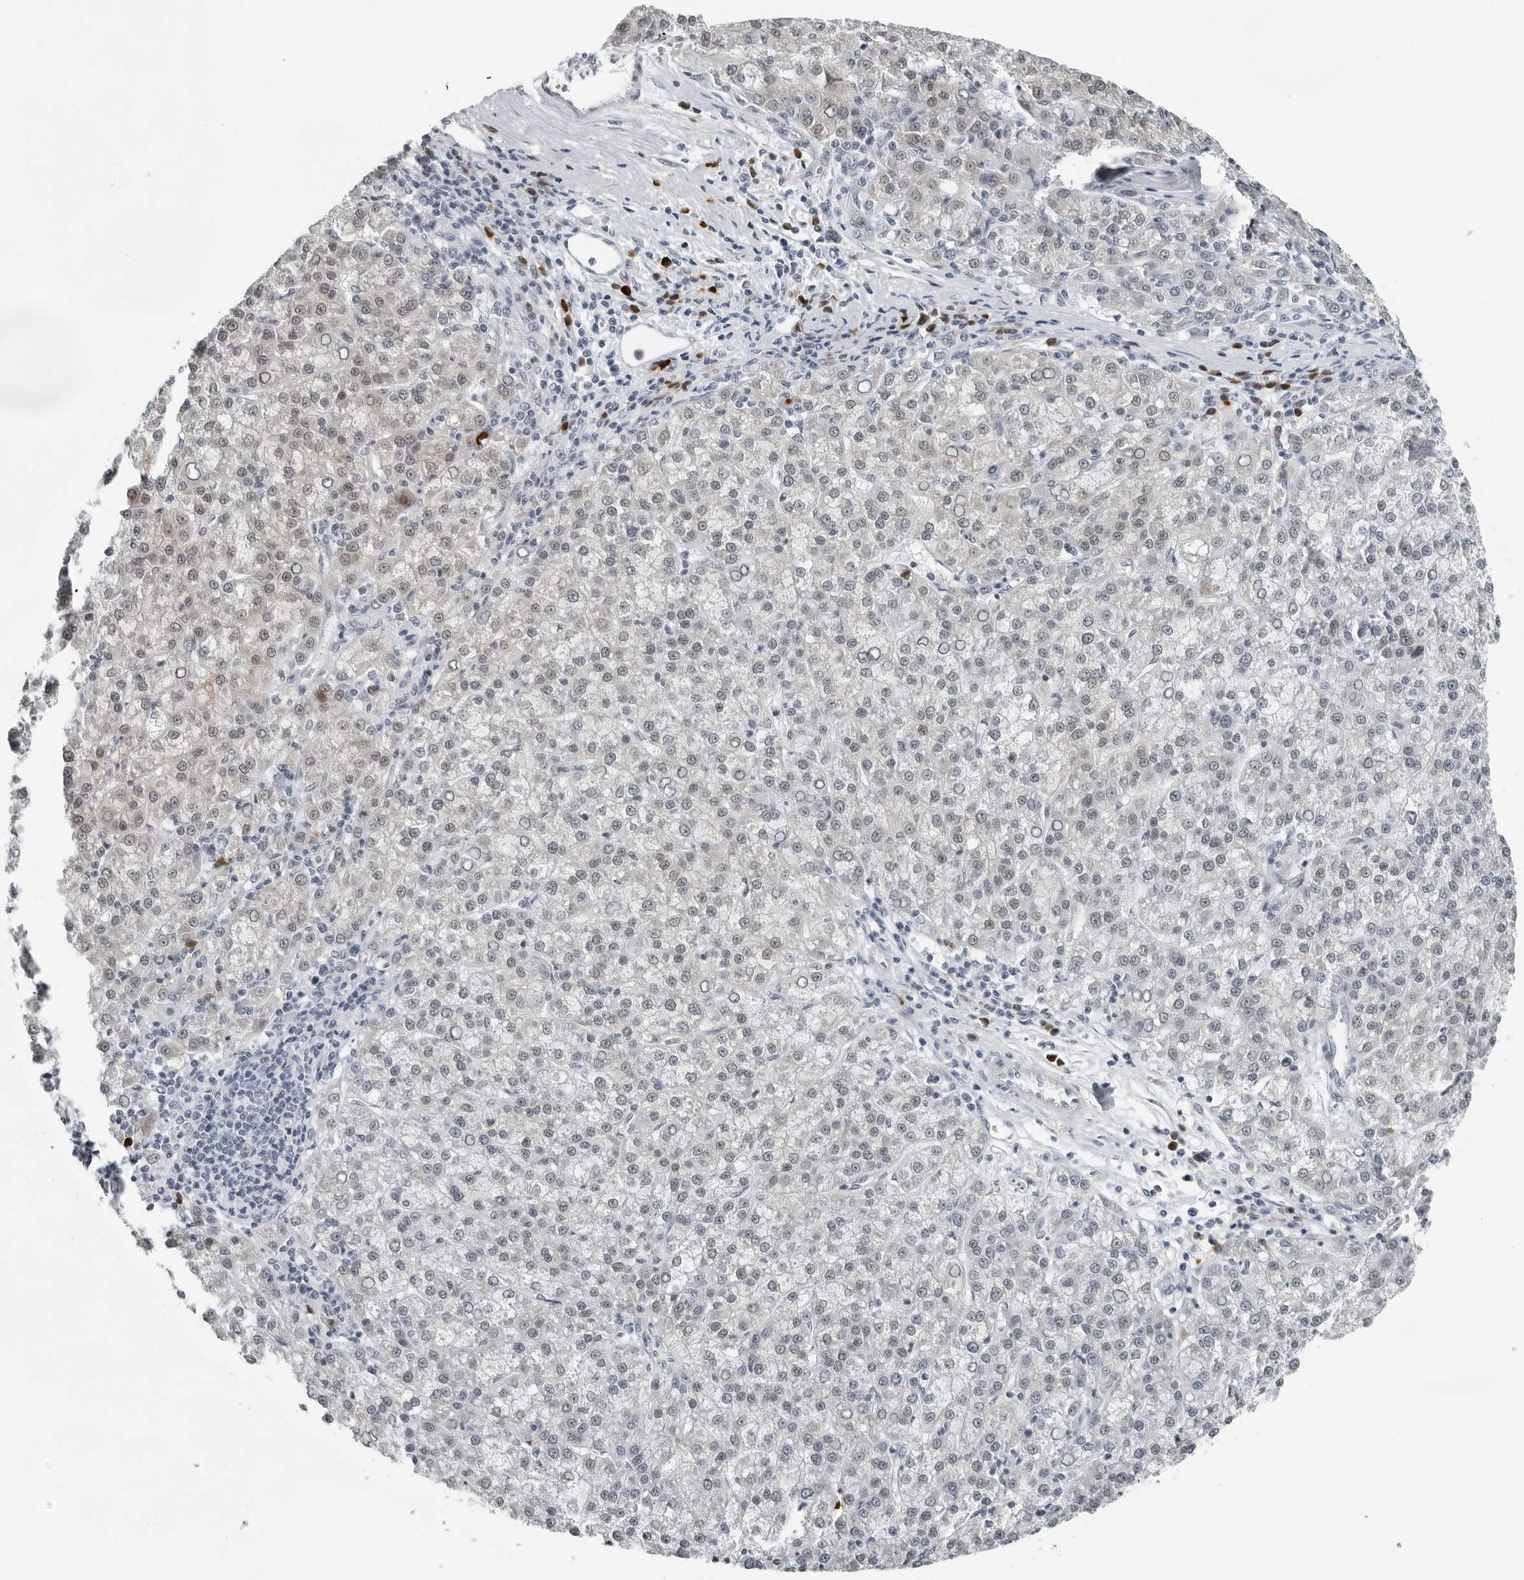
{"staining": {"intensity": "negative", "quantity": "none", "location": "none"}, "tissue": "liver cancer", "cell_type": "Tumor cells", "image_type": "cancer", "snomed": [{"axis": "morphology", "description": "Carcinoma, Hepatocellular, NOS"}, {"axis": "topography", "description": "Liver"}], "caption": "This is a micrograph of immunohistochemistry staining of liver cancer, which shows no expression in tumor cells. (Stains: DAB (3,3'-diaminobenzidine) immunohistochemistry (IHC) with hematoxylin counter stain, Microscopy: brightfield microscopy at high magnification).", "gene": "PPP1R42", "patient": {"sex": "female", "age": 58}}